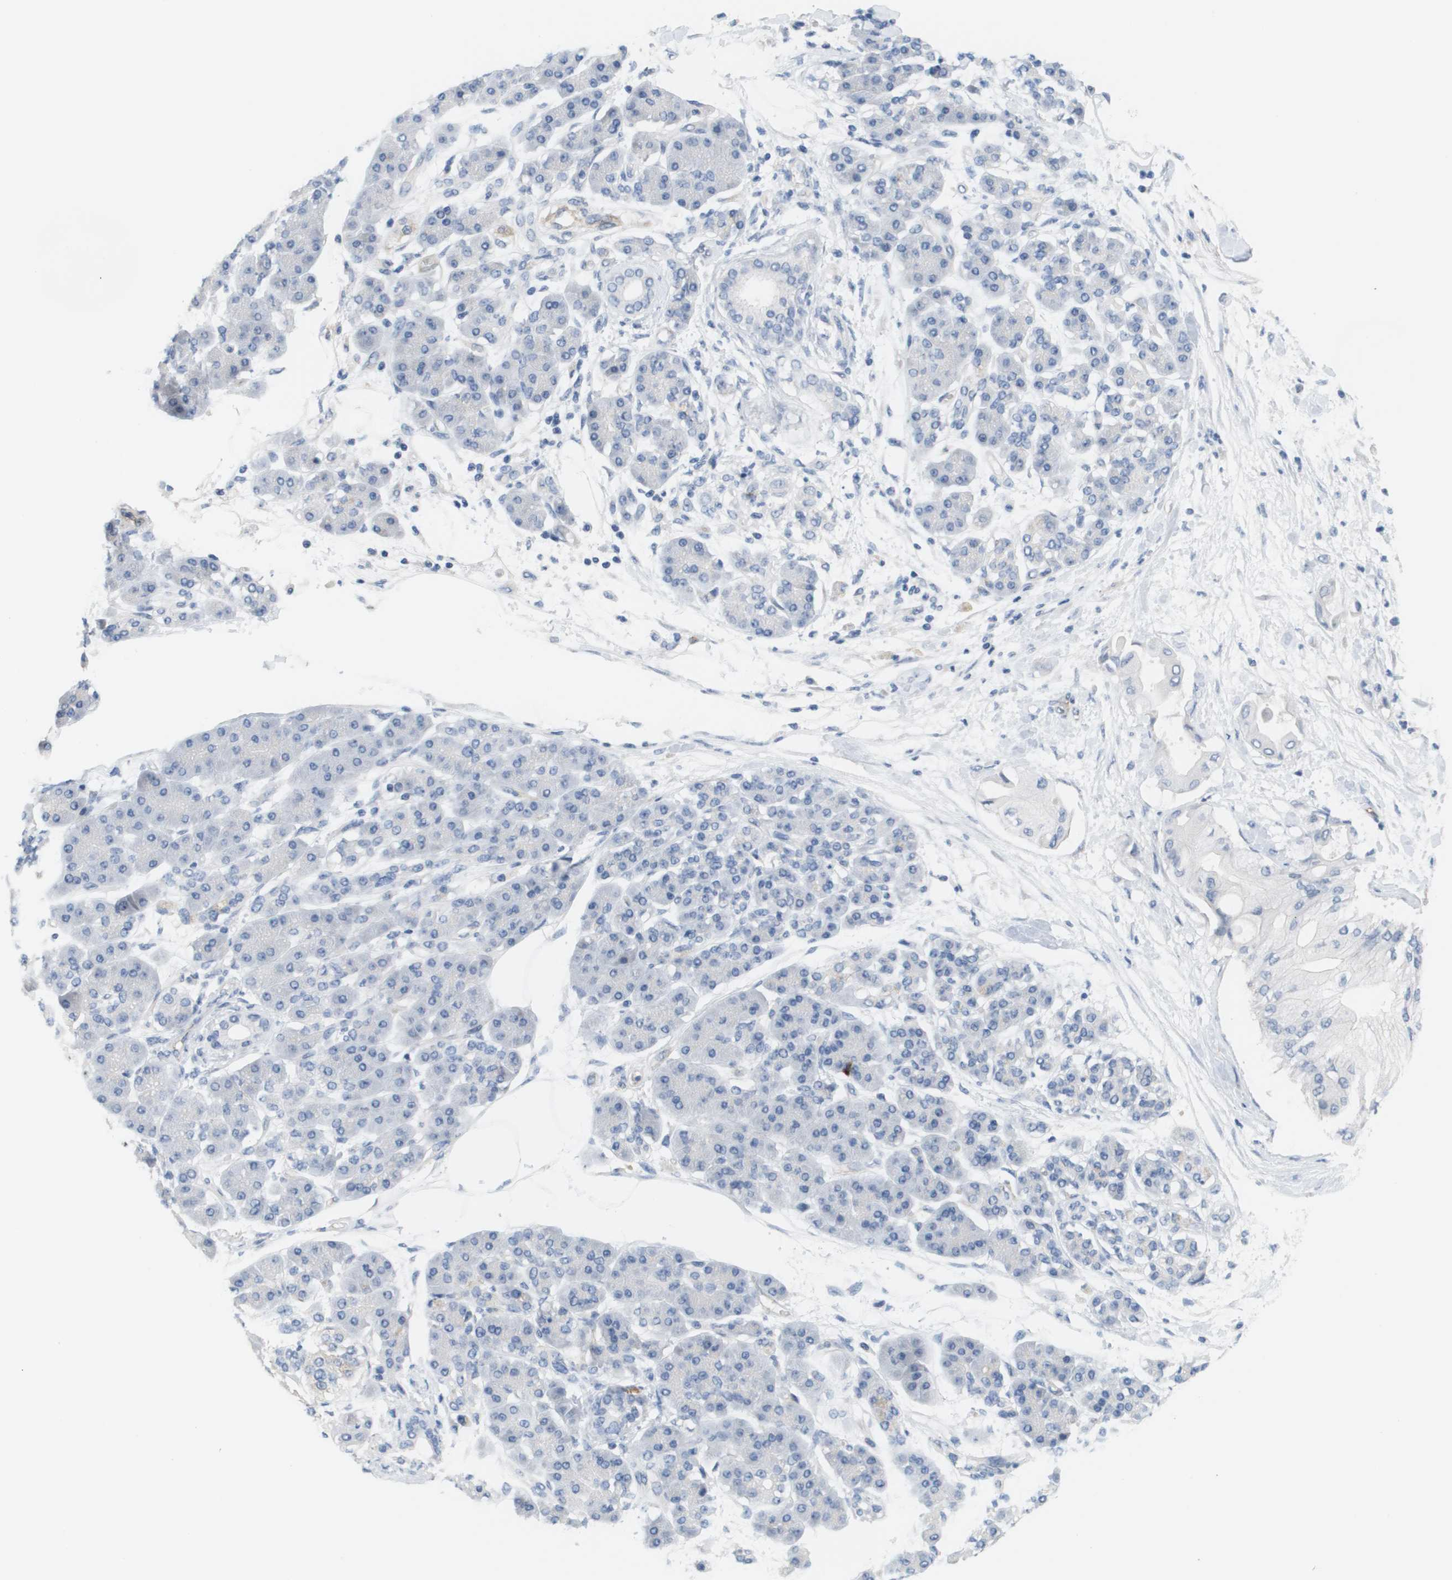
{"staining": {"intensity": "negative", "quantity": "none", "location": "none"}, "tissue": "pancreatic cancer", "cell_type": "Tumor cells", "image_type": "cancer", "snomed": [{"axis": "morphology", "description": "Adenocarcinoma, NOS"}, {"axis": "morphology", "description": "Adenocarcinoma, metastatic, NOS"}, {"axis": "topography", "description": "Lymph node"}, {"axis": "topography", "description": "Pancreas"}, {"axis": "topography", "description": "Duodenum"}], "caption": "Tumor cells show no significant protein expression in pancreatic metastatic adenocarcinoma.", "gene": "ANGPT2", "patient": {"sex": "female", "age": 64}}